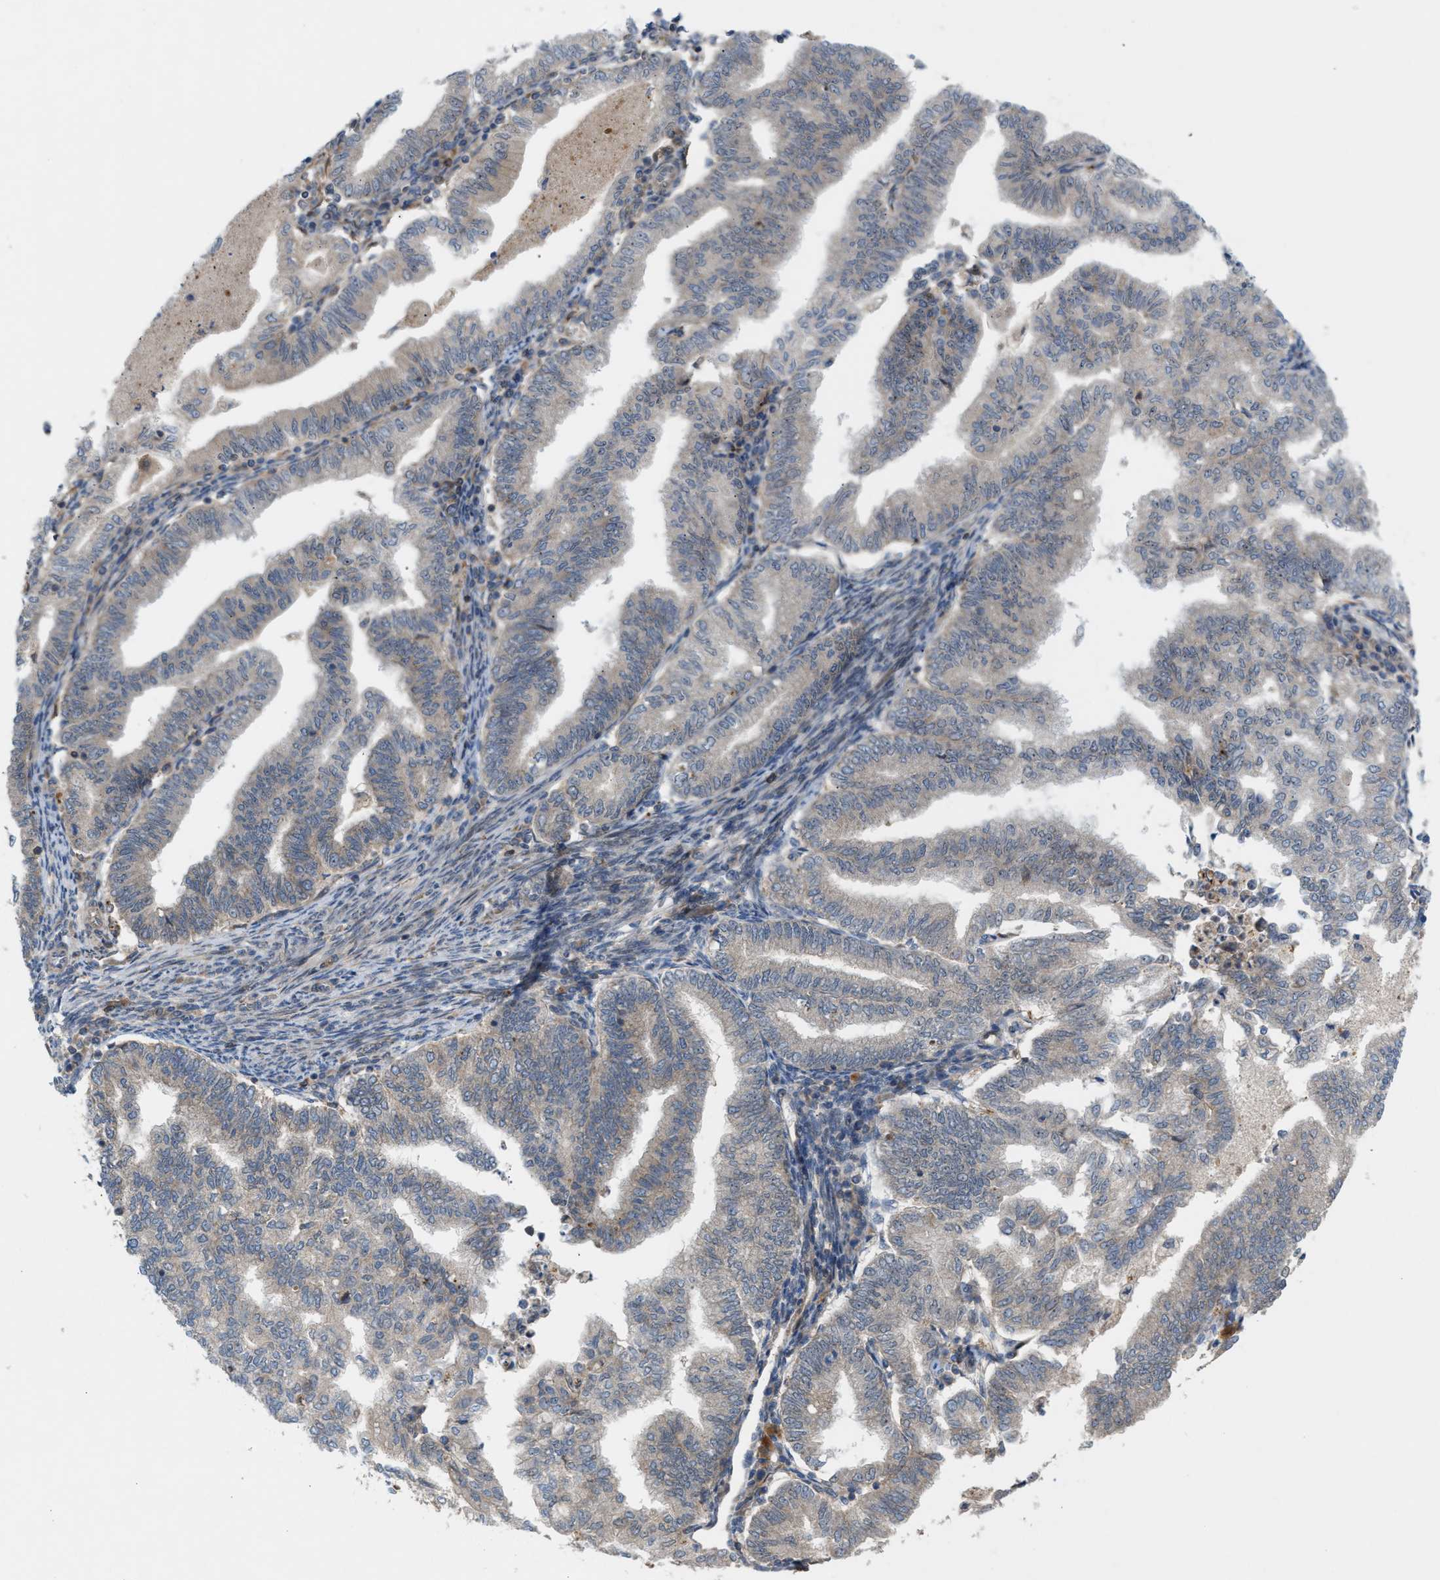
{"staining": {"intensity": "weak", "quantity": "<25%", "location": "cytoplasmic/membranous"}, "tissue": "endometrial cancer", "cell_type": "Tumor cells", "image_type": "cancer", "snomed": [{"axis": "morphology", "description": "Polyp, NOS"}, {"axis": "morphology", "description": "Adenocarcinoma, NOS"}, {"axis": "morphology", "description": "Adenoma, NOS"}, {"axis": "topography", "description": "Endometrium"}], "caption": "A high-resolution image shows immunohistochemistry staining of endometrial cancer, which exhibits no significant positivity in tumor cells.", "gene": "CYB5D1", "patient": {"sex": "female", "age": 79}}